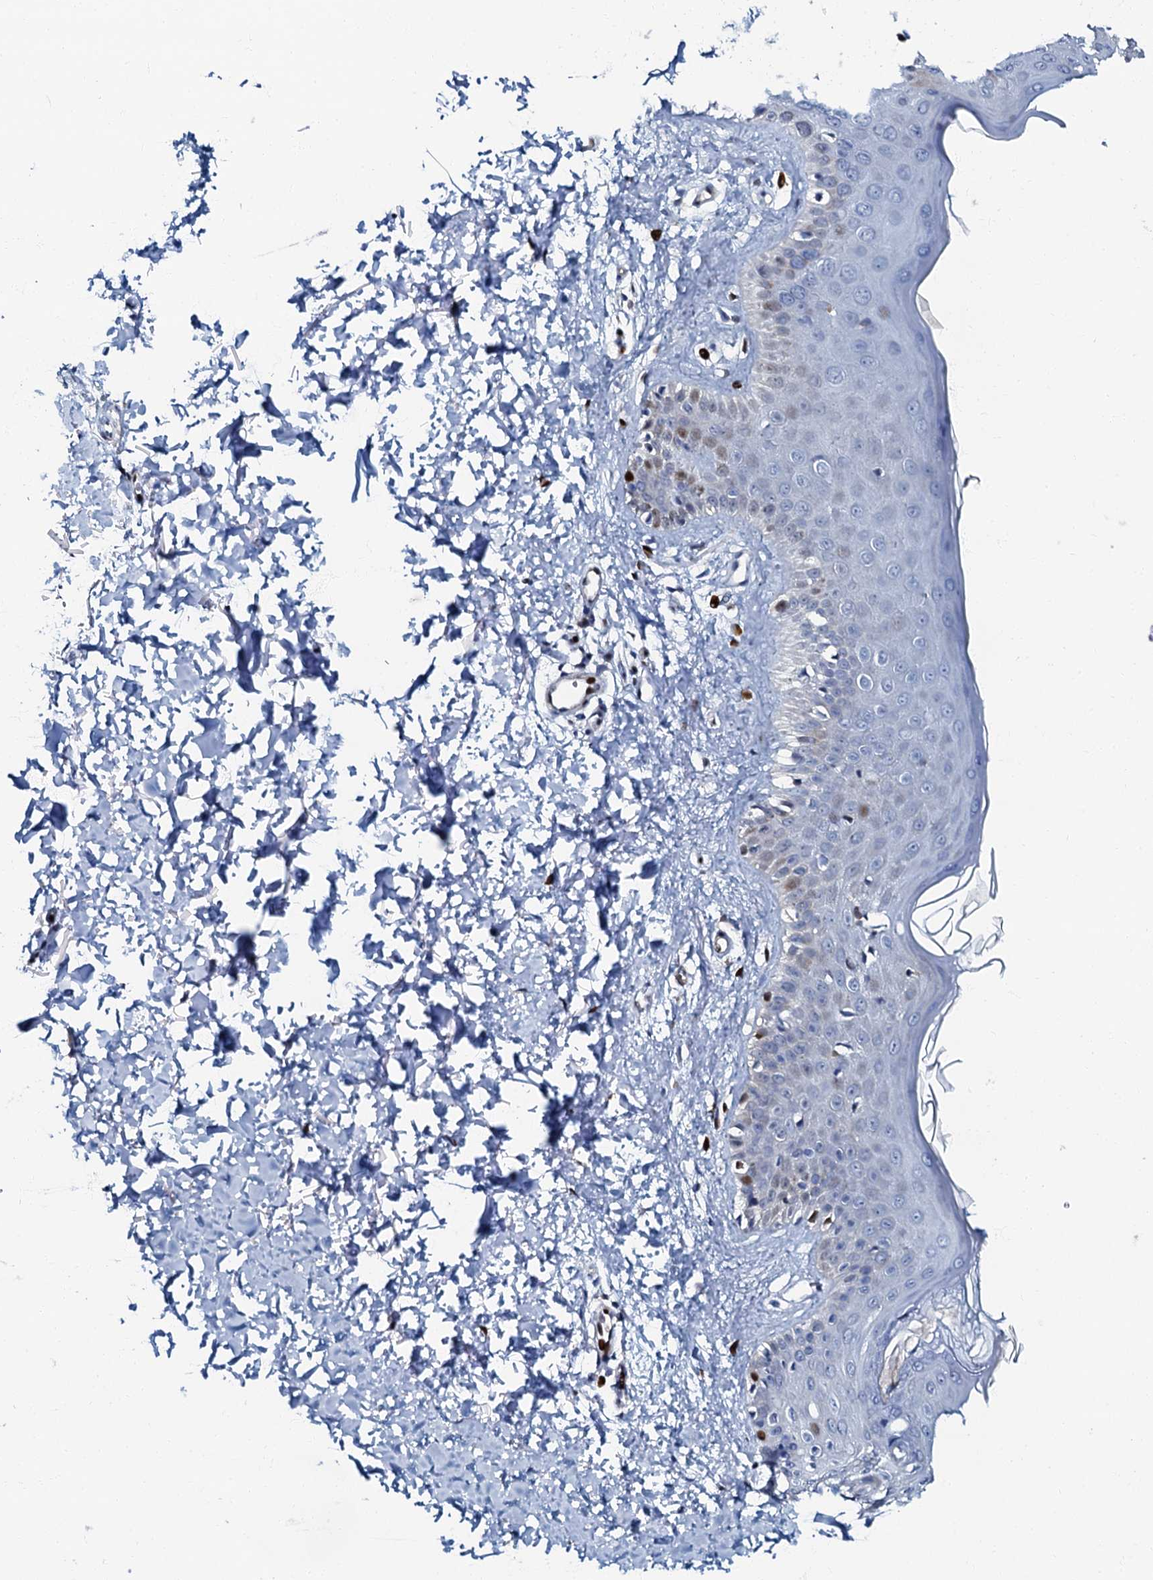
{"staining": {"intensity": "negative", "quantity": "none", "location": "none"}, "tissue": "skin", "cell_type": "Fibroblasts", "image_type": "normal", "snomed": [{"axis": "morphology", "description": "Normal tissue, NOS"}, {"axis": "topography", "description": "Skin"}], "caption": "An IHC histopathology image of benign skin is shown. There is no staining in fibroblasts of skin.", "gene": "MFSD5", "patient": {"sex": "male", "age": 52}}